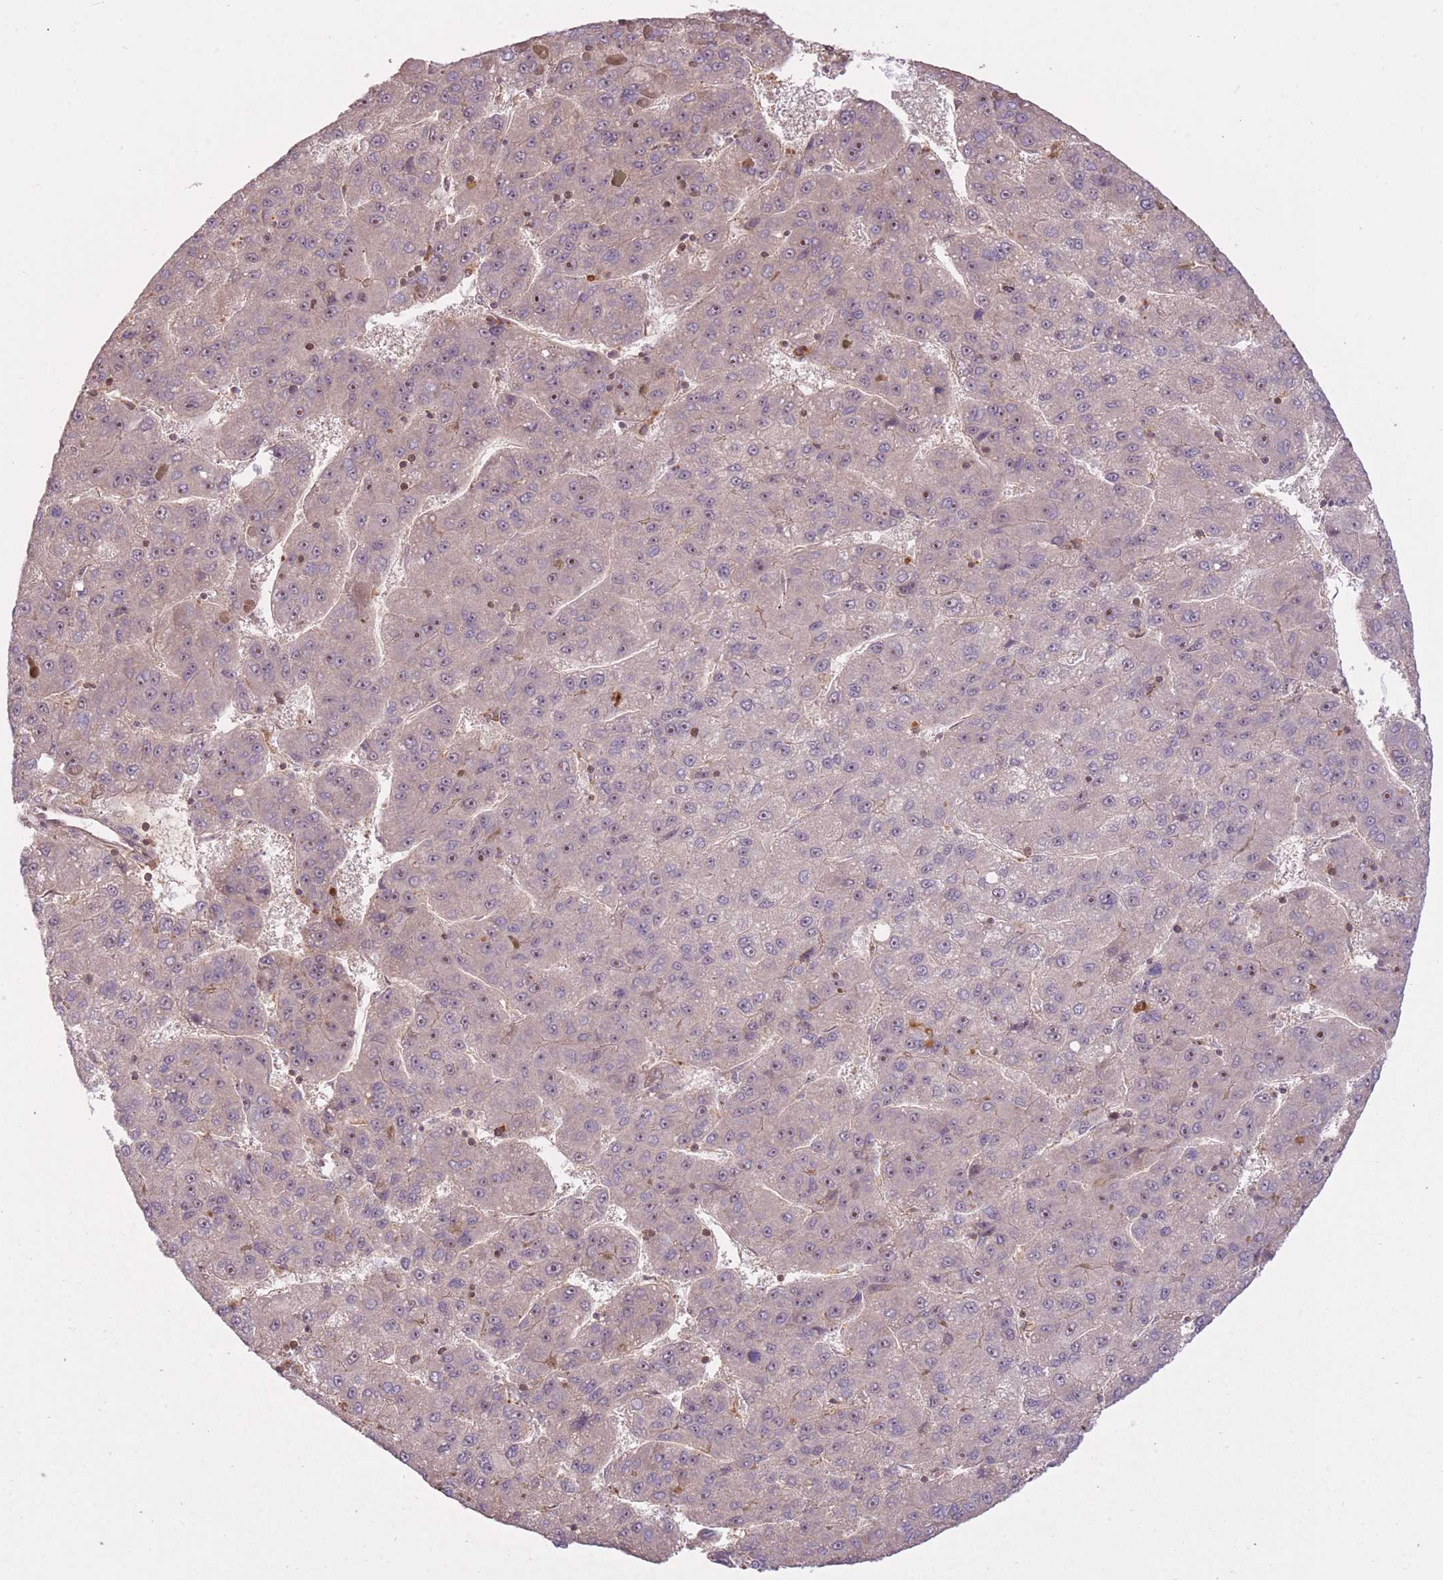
{"staining": {"intensity": "weak", "quantity": "<25%", "location": "cytoplasmic/membranous"}, "tissue": "liver cancer", "cell_type": "Tumor cells", "image_type": "cancer", "snomed": [{"axis": "morphology", "description": "Carcinoma, Hepatocellular, NOS"}, {"axis": "topography", "description": "Liver"}], "caption": "High magnification brightfield microscopy of hepatocellular carcinoma (liver) stained with DAB (3,3'-diaminobenzidine) (brown) and counterstained with hematoxylin (blue): tumor cells show no significant expression.", "gene": "POLR3F", "patient": {"sex": "female", "age": 82}}